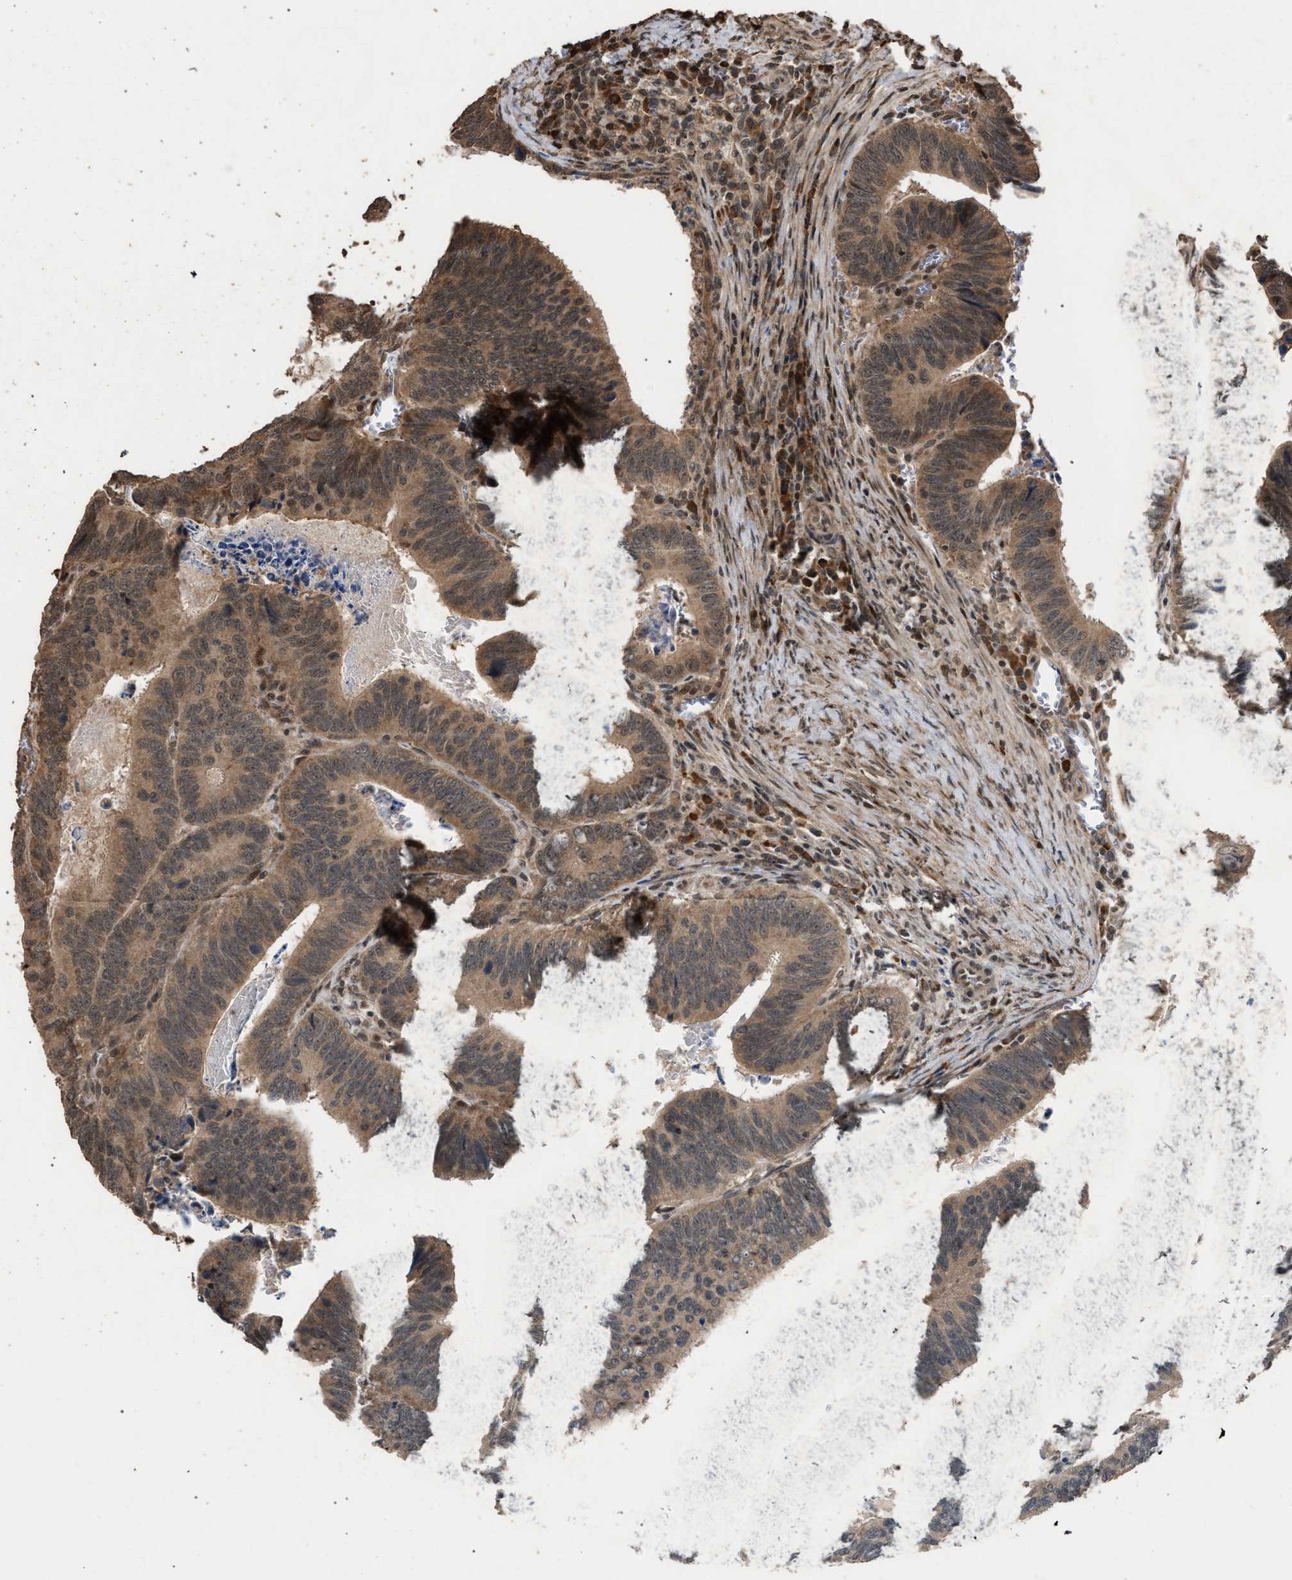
{"staining": {"intensity": "weak", "quantity": ">75%", "location": "cytoplasmic/membranous"}, "tissue": "colorectal cancer", "cell_type": "Tumor cells", "image_type": "cancer", "snomed": [{"axis": "morphology", "description": "Inflammation, NOS"}, {"axis": "morphology", "description": "Adenocarcinoma, NOS"}, {"axis": "topography", "description": "Colon"}], "caption": "Immunohistochemical staining of human colorectal adenocarcinoma displays low levels of weak cytoplasmic/membranous protein staining in about >75% of tumor cells.", "gene": "NAA35", "patient": {"sex": "male", "age": 72}}